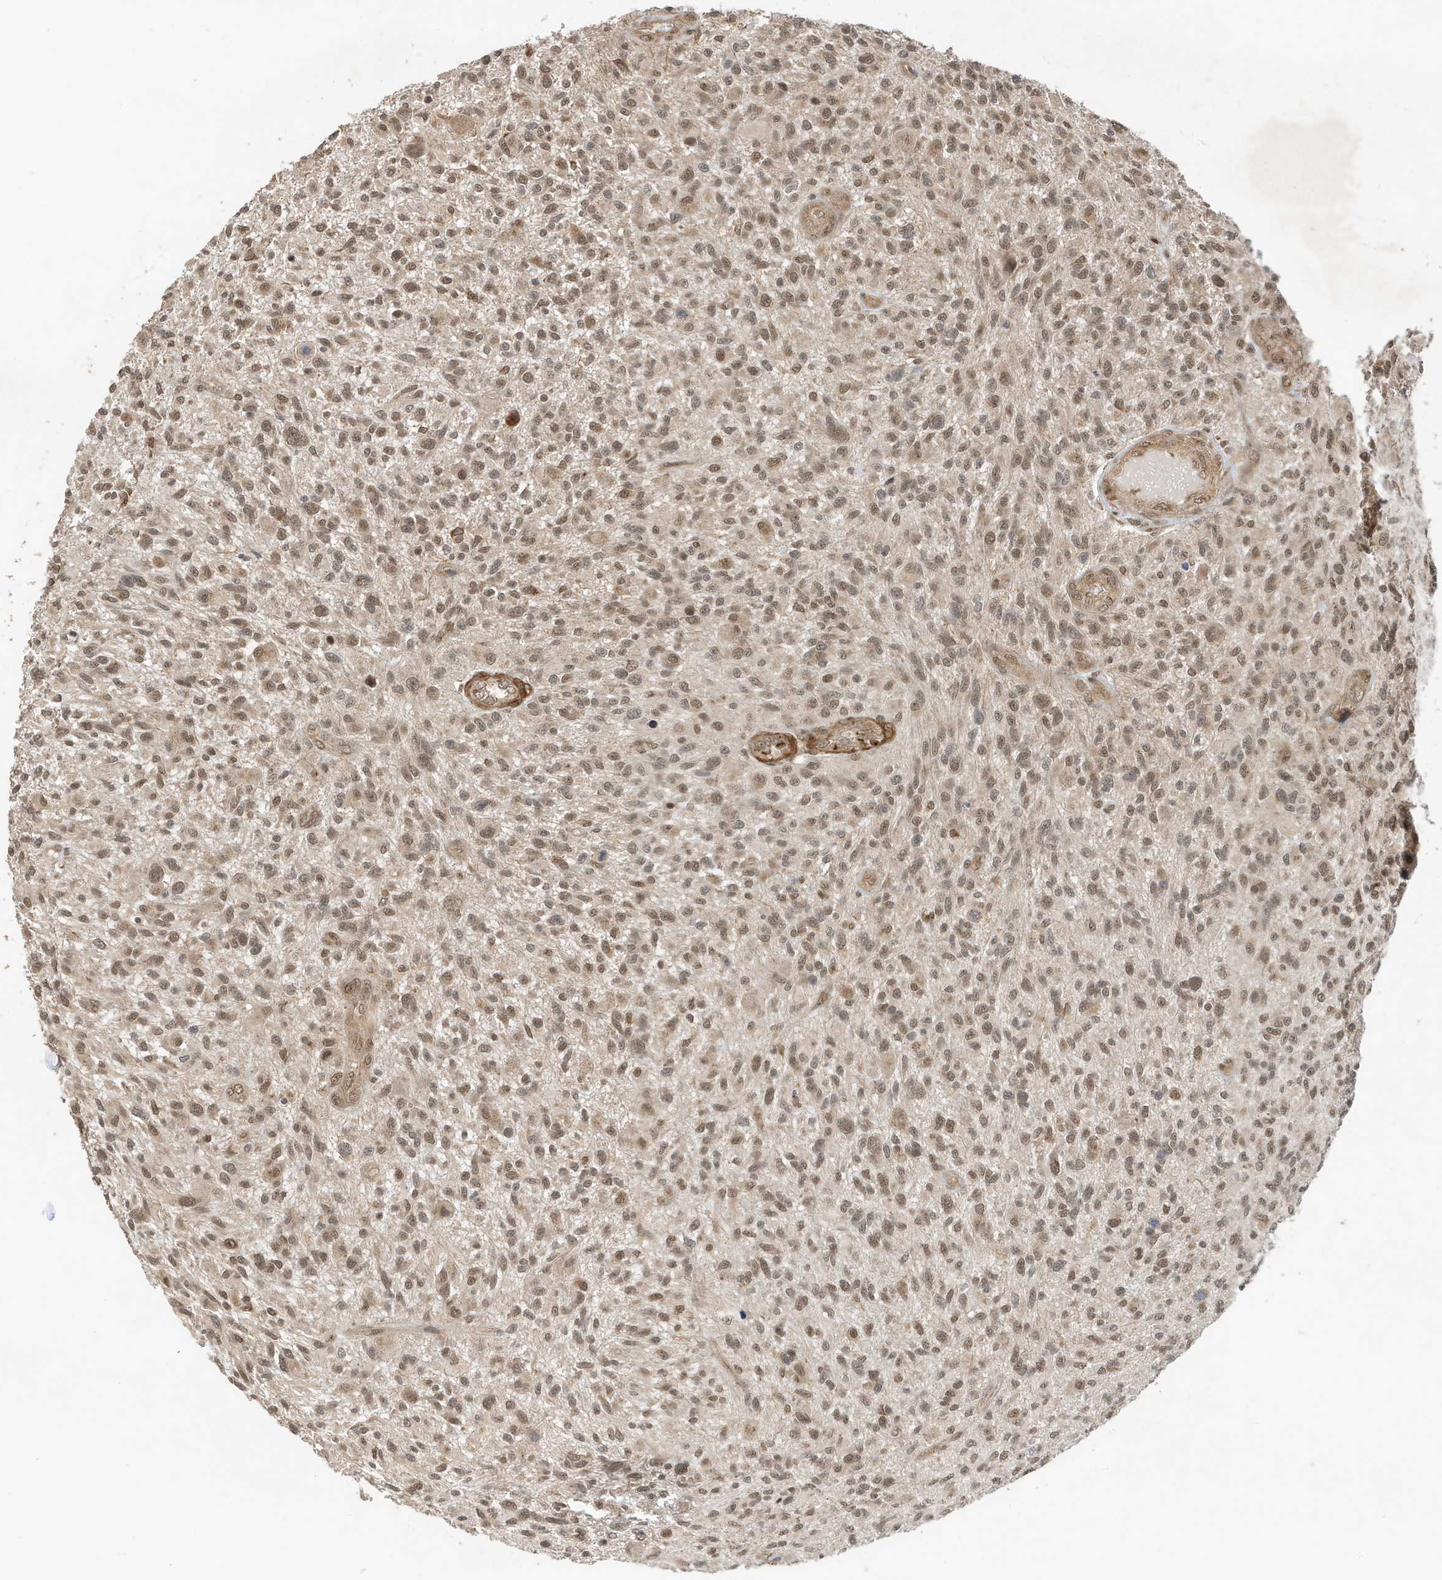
{"staining": {"intensity": "weak", "quantity": ">75%", "location": "nuclear"}, "tissue": "glioma", "cell_type": "Tumor cells", "image_type": "cancer", "snomed": [{"axis": "morphology", "description": "Glioma, malignant, High grade"}, {"axis": "topography", "description": "Brain"}], "caption": "DAB (3,3'-diaminobenzidine) immunohistochemical staining of malignant high-grade glioma exhibits weak nuclear protein staining in about >75% of tumor cells.", "gene": "MAST3", "patient": {"sex": "male", "age": 47}}